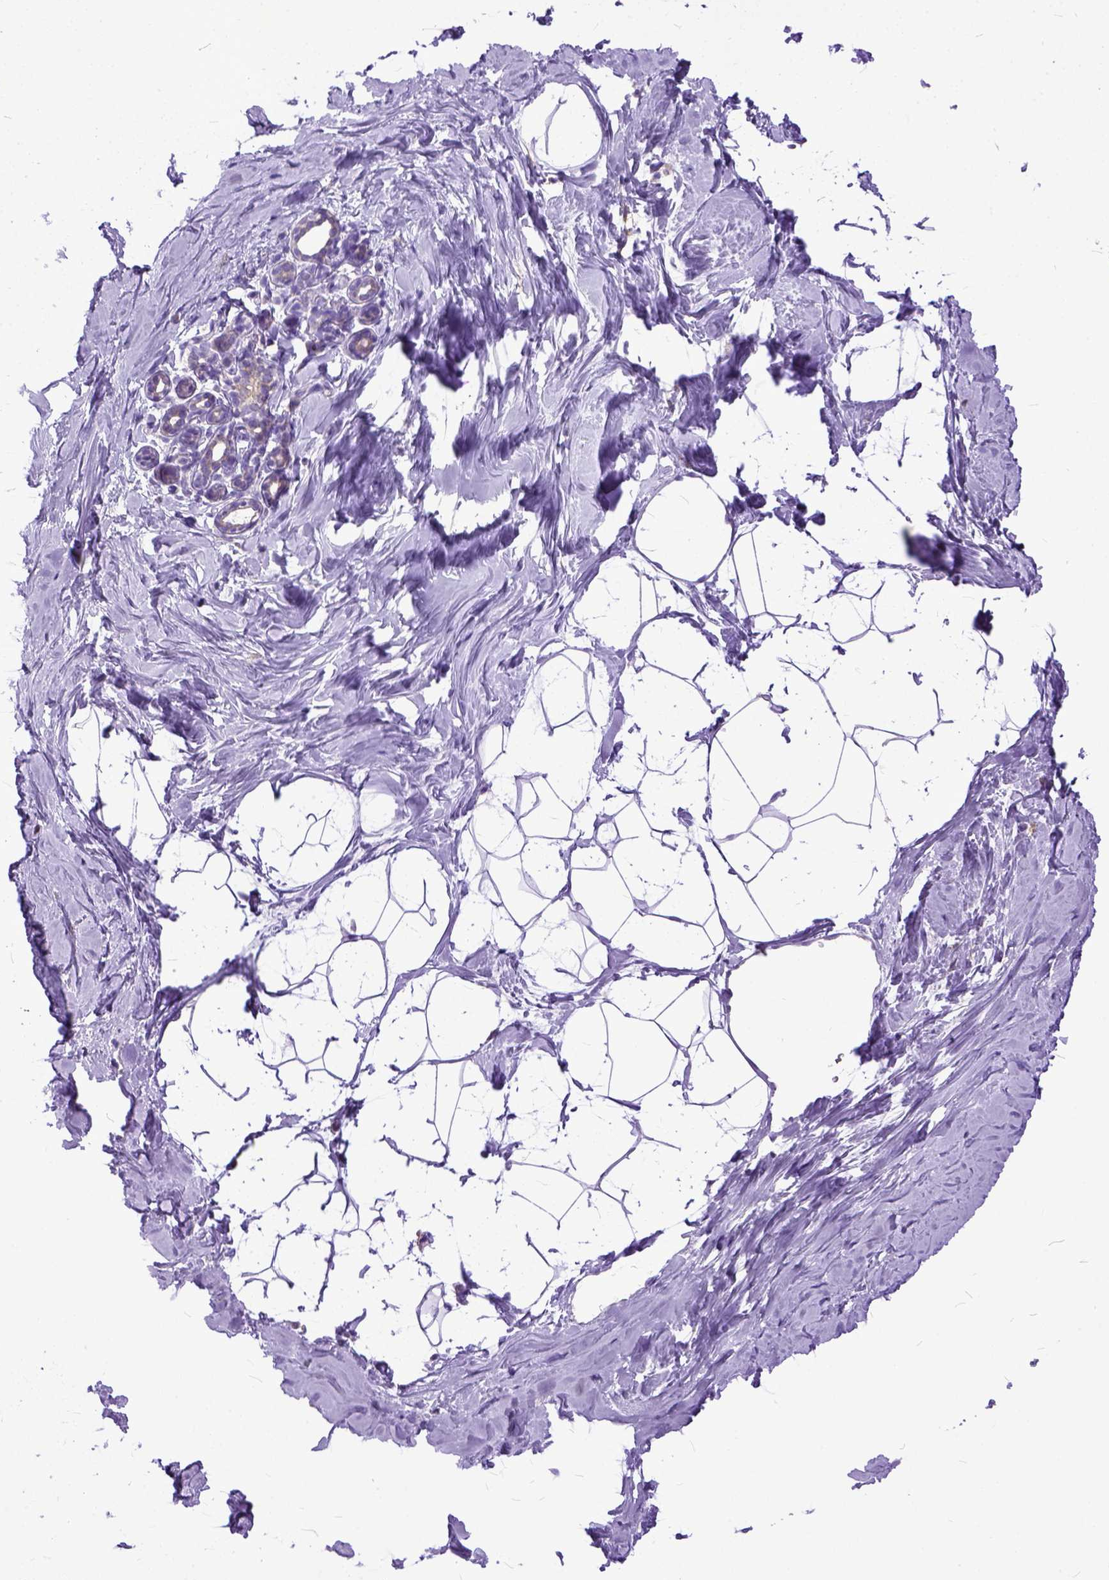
{"staining": {"intensity": "negative", "quantity": "none", "location": "none"}, "tissue": "breast", "cell_type": "Adipocytes", "image_type": "normal", "snomed": [{"axis": "morphology", "description": "Normal tissue, NOS"}, {"axis": "topography", "description": "Breast"}], "caption": "IHC micrograph of normal human breast stained for a protein (brown), which demonstrates no expression in adipocytes.", "gene": "PPL", "patient": {"sex": "female", "age": 32}}